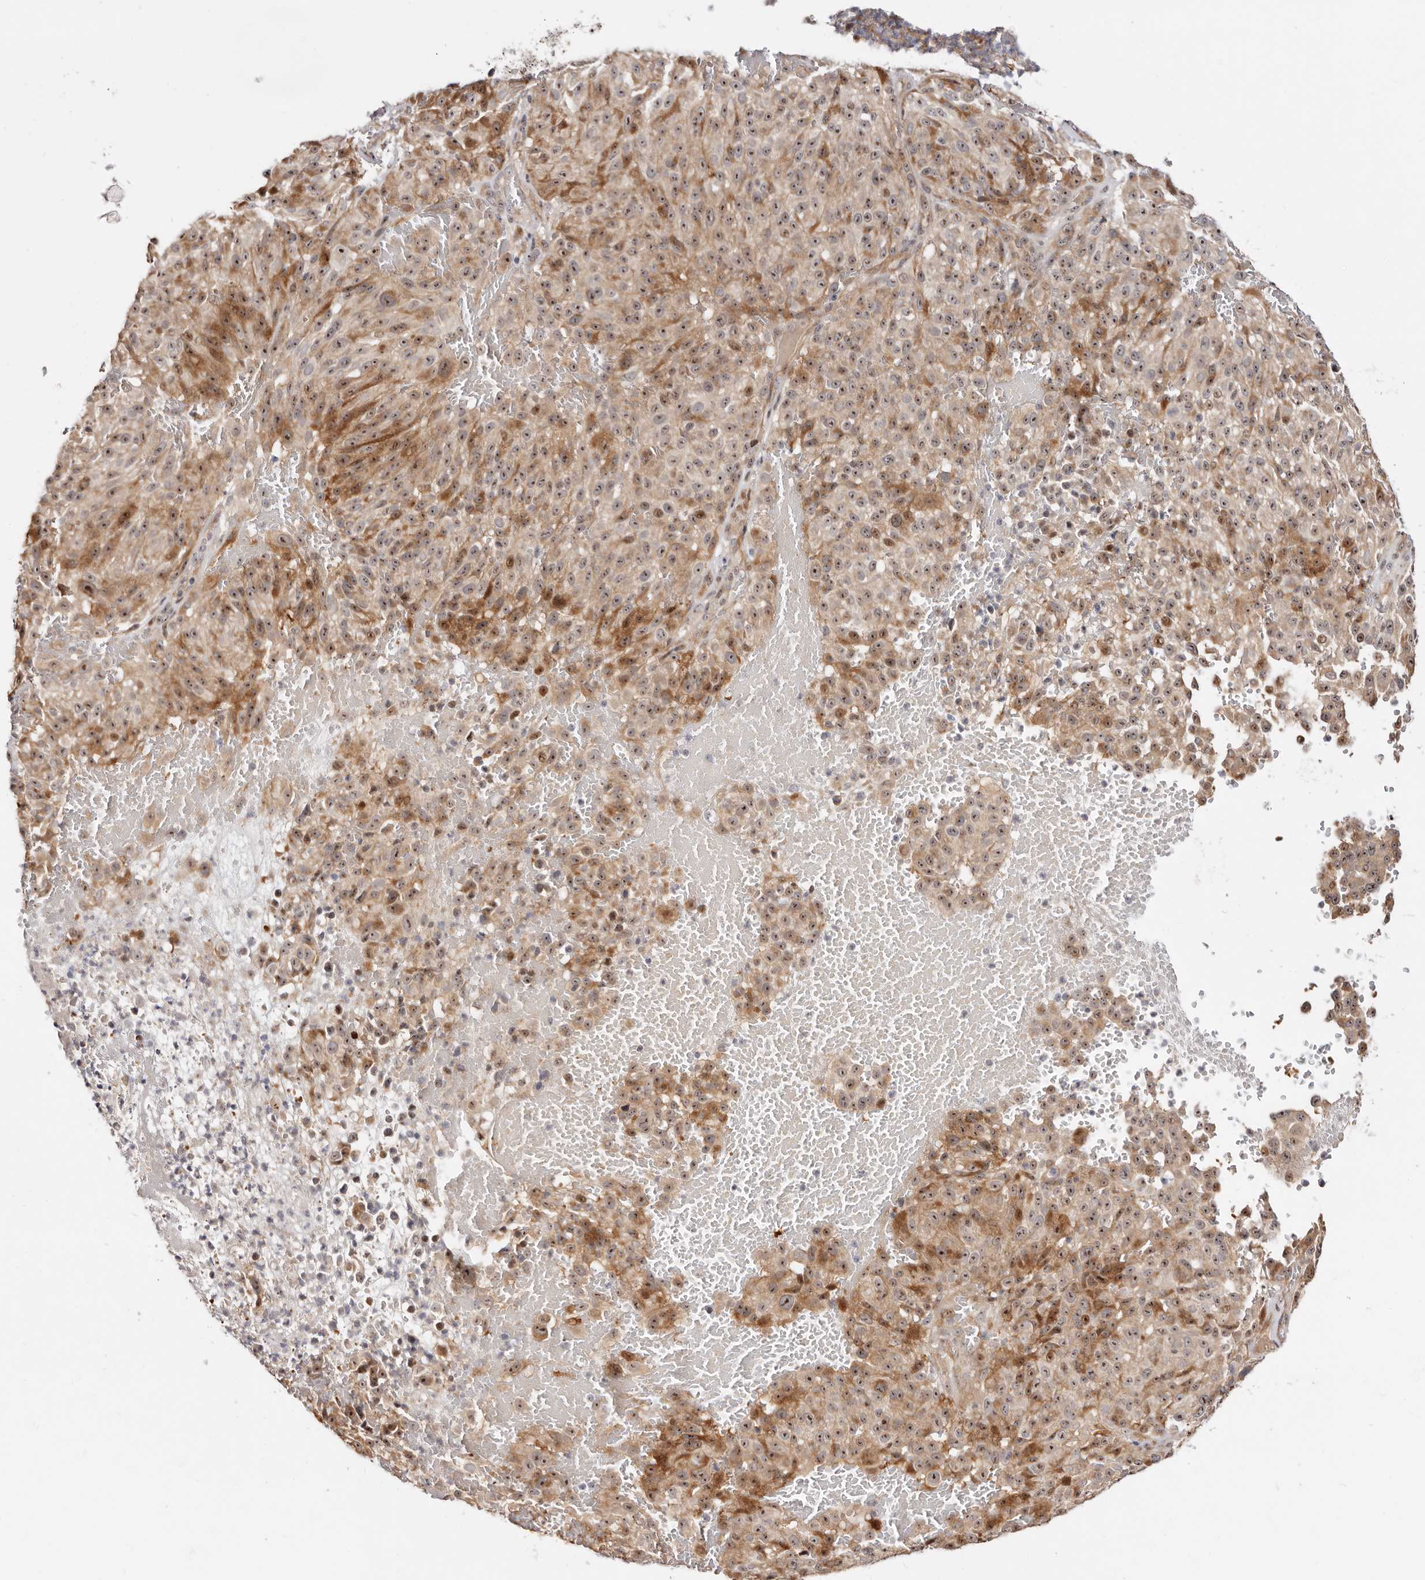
{"staining": {"intensity": "moderate", "quantity": ">75%", "location": "cytoplasmic/membranous,nuclear"}, "tissue": "melanoma", "cell_type": "Tumor cells", "image_type": "cancer", "snomed": [{"axis": "morphology", "description": "Malignant melanoma, NOS"}, {"axis": "topography", "description": "Skin"}], "caption": "A micrograph showing moderate cytoplasmic/membranous and nuclear expression in about >75% of tumor cells in melanoma, as visualized by brown immunohistochemical staining.", "gene": "ODF2L", "patient": {"sex": "male", "age": 83}}